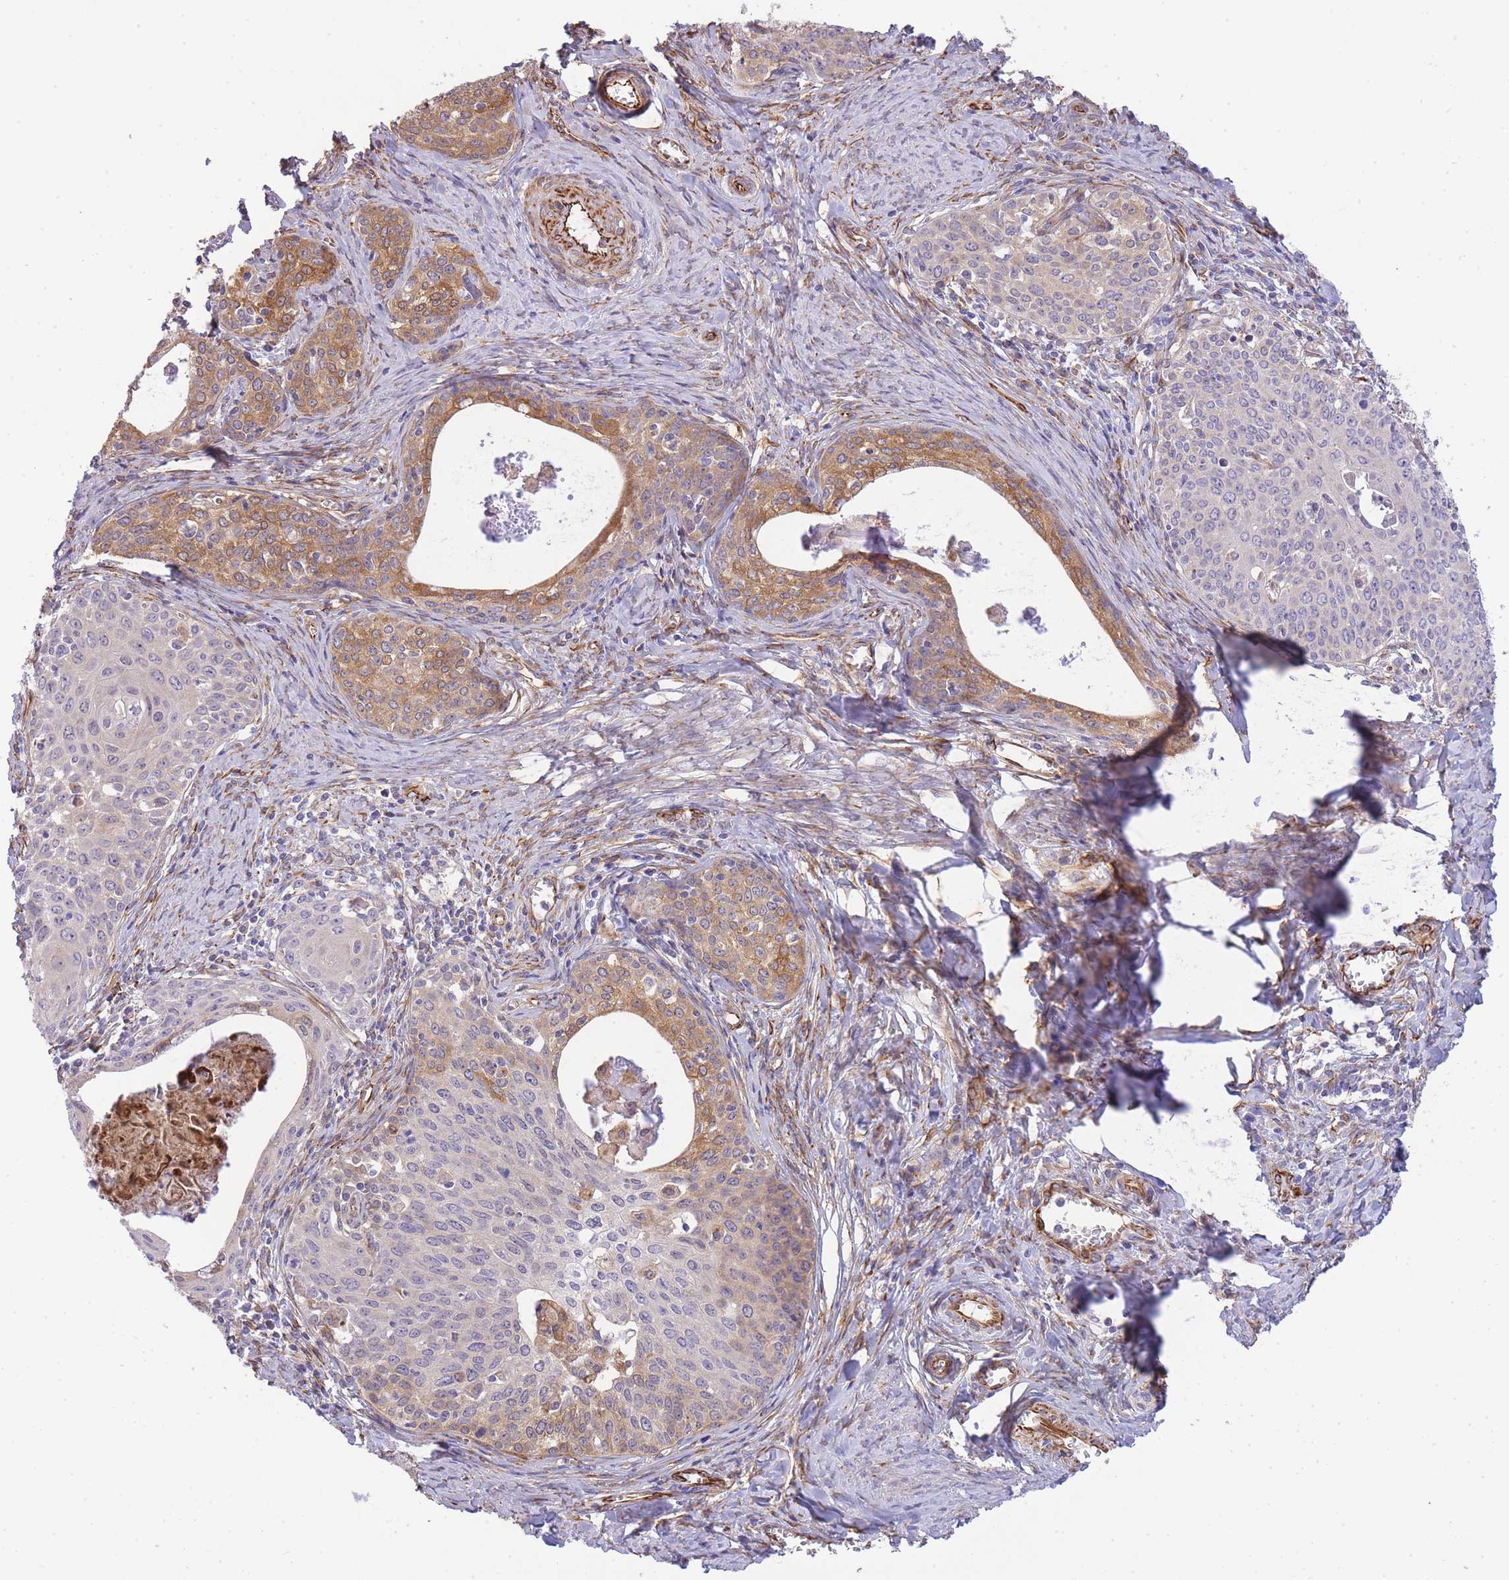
{"staining": {"intensity": "moderate", "quantity": "25%-75%", "location": "cytoplasmic/membranous"}, "tissue": "cervical cancer", "cell_type": "Tumor cells", "image_type": "cancer", "snomed": [{"axis": "morphology", "description": "Squamous cell carcinoma, NOS"}, {"axis": "morphology", "description": "Adenocarcinoma, NOS"}, {"axis": "topography", "description": "Cervix"}], "caption": "Cervical cancer (adenocarcinoma) stained for a protein displays moderate cytoplasmic/membranous positivity in tumor cells.", "gene": "ECPAS", "patient": {"sex": "female", "age": 52}}